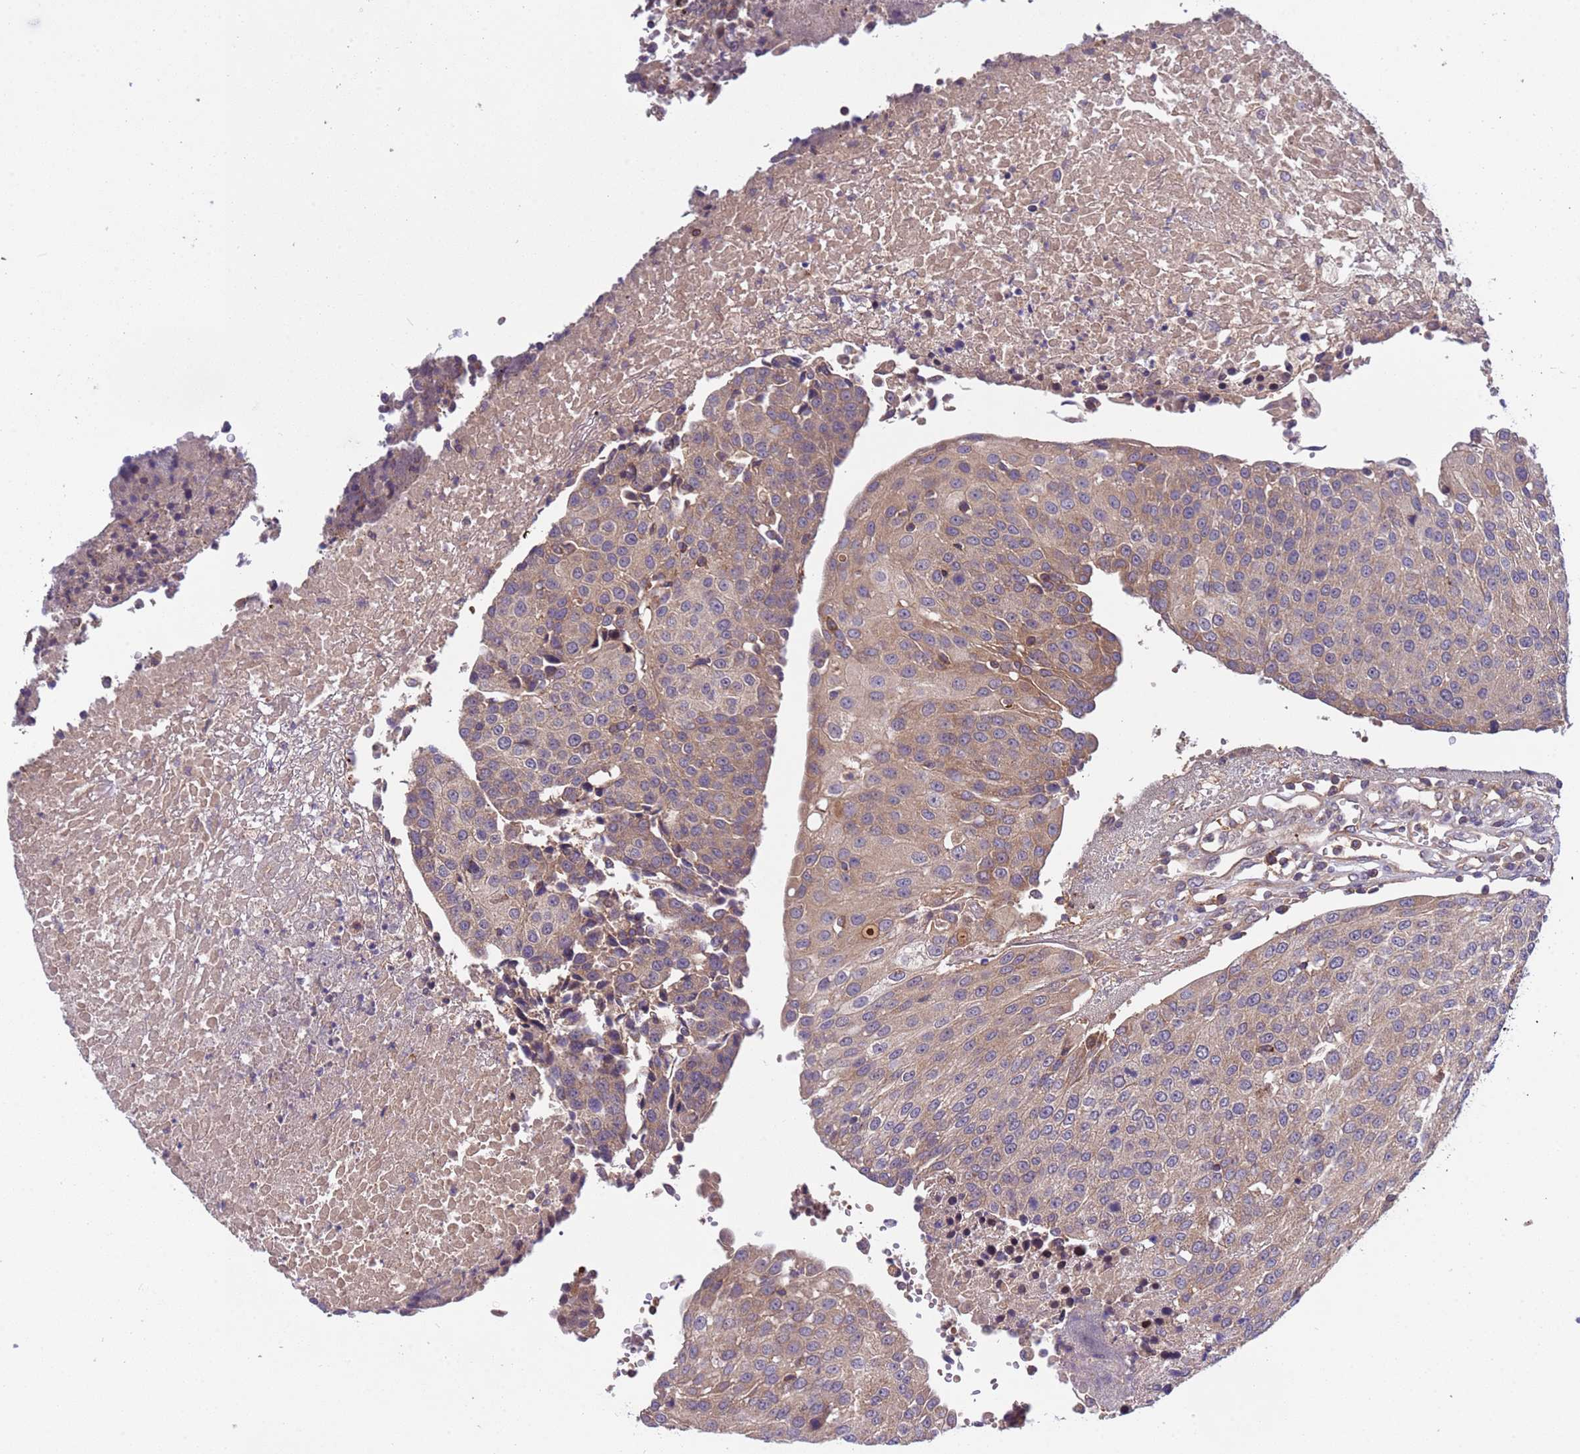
{"staining": {"intensity": "weak", "quantity": "25%-75%", "location": "cytoplasmic/membranous"}, "tissue": "urothelial cancer", "cell_type": "Tumor cells", "image_type": "cancer", "snomed": [{"axis": "morphology", "description": "Urothelial carcinoma, High grade"}, {"axis": "topography", "description": "Urinary bladder"}], "caption": "Immunohistochemical staining of human urothelial cancer shows weak cytoplasmic/membranous protein expression in approximately 25%-75% of tumor cells.", "gene": "PARP16", "patient": {"sex": "female", "age": 85}}